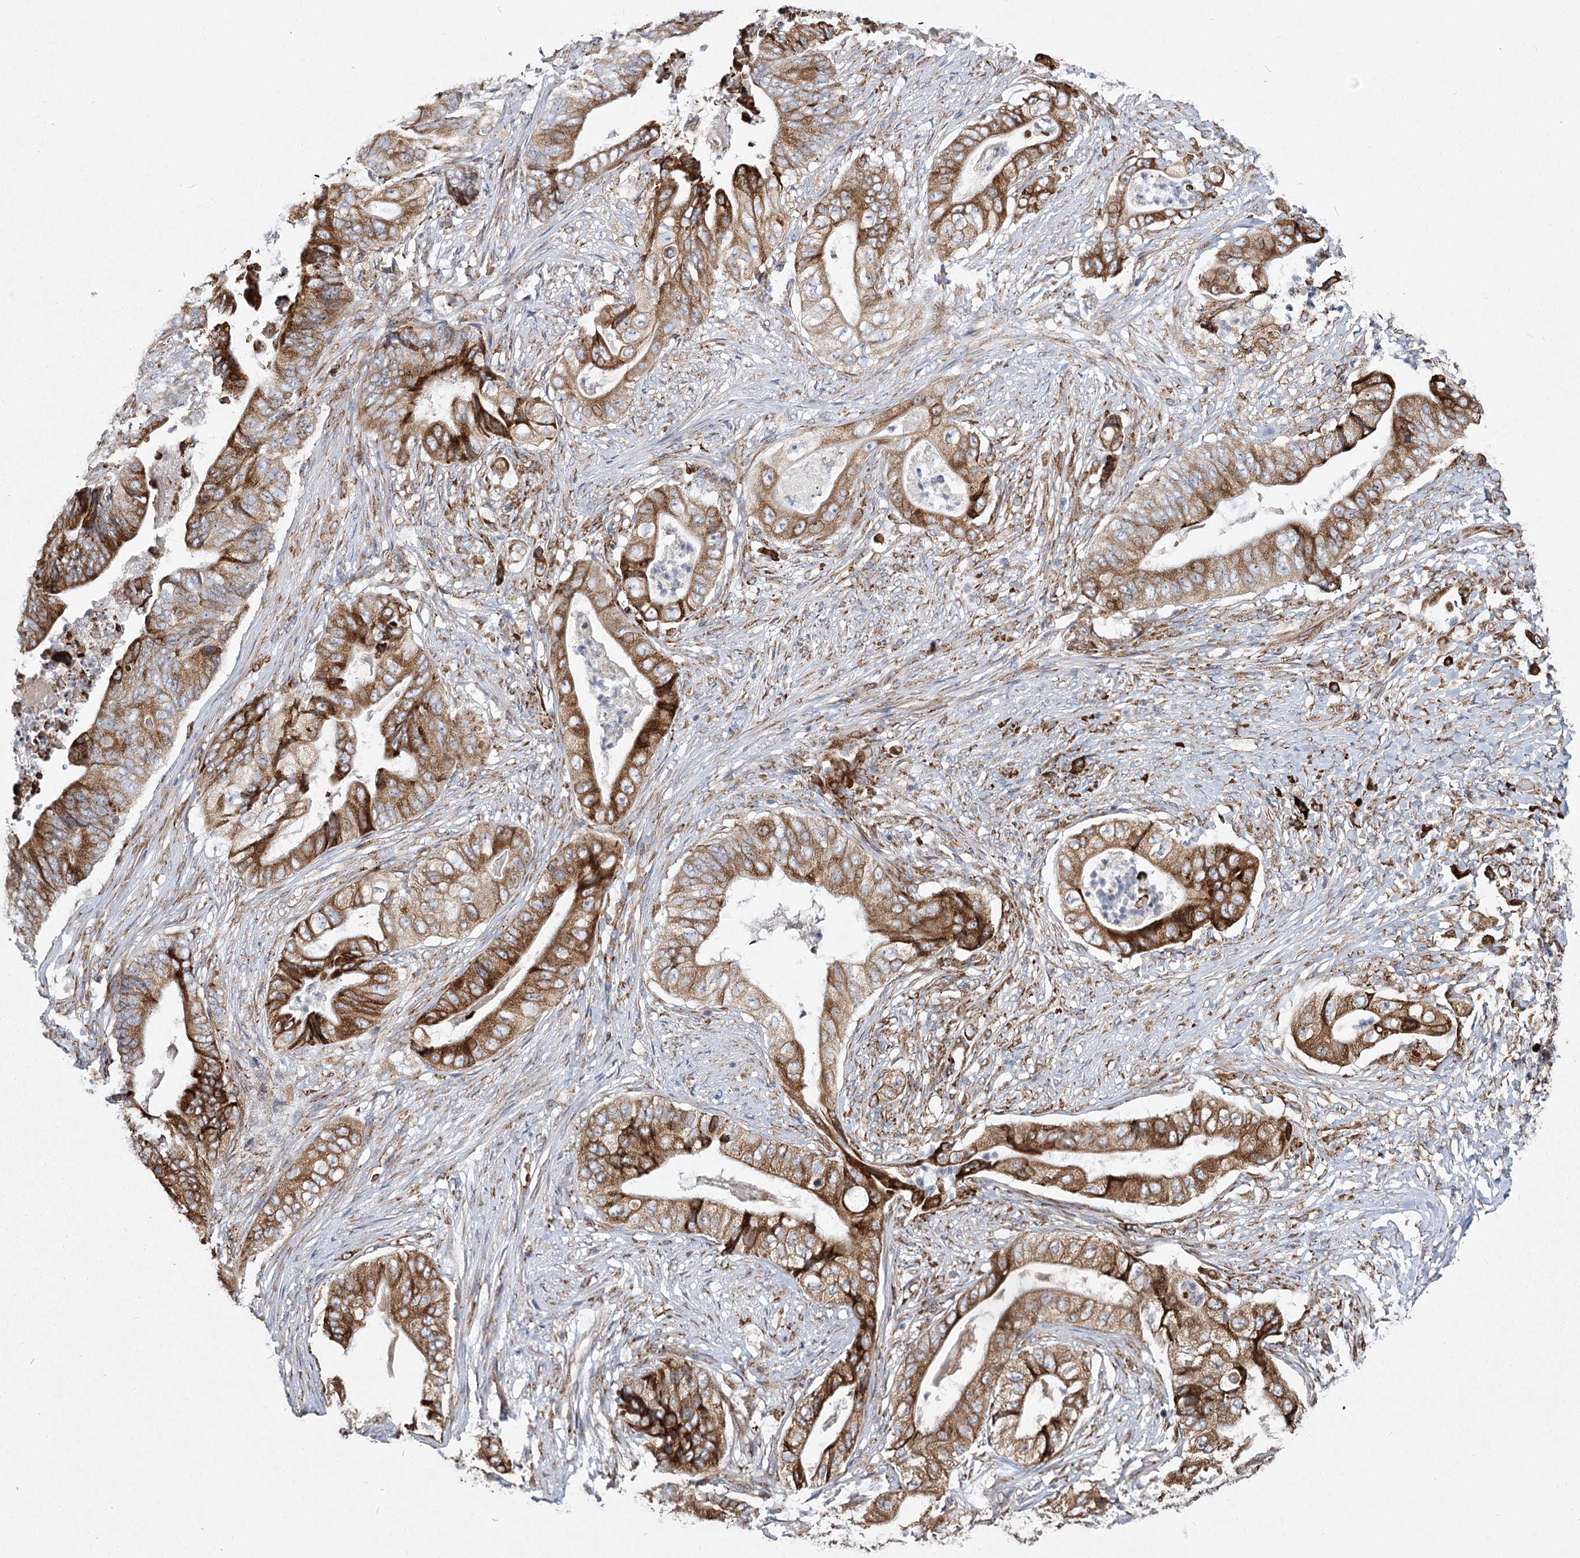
{"staining": {"intensity": "strong", "quantity": ">75%", "location": "cytoplasmic/membranous"}, "tissue": "stomach cancer", "cell_type": "Tumor cells", "image_type": "cancer", "snomed": [{"axis": "morphology", "description": "Adenocarcinoma, NOS"}, {"axis": "topography", "description": "Stomach"}], "caption": "Strong cytoplasmic/membranous staining for a protein is present in about >75% of tumor cells of adenocarcinoma (stomach) using IHC.", "gene": "NHLRC2", "patient": {"sex": "female", "age": 73}}